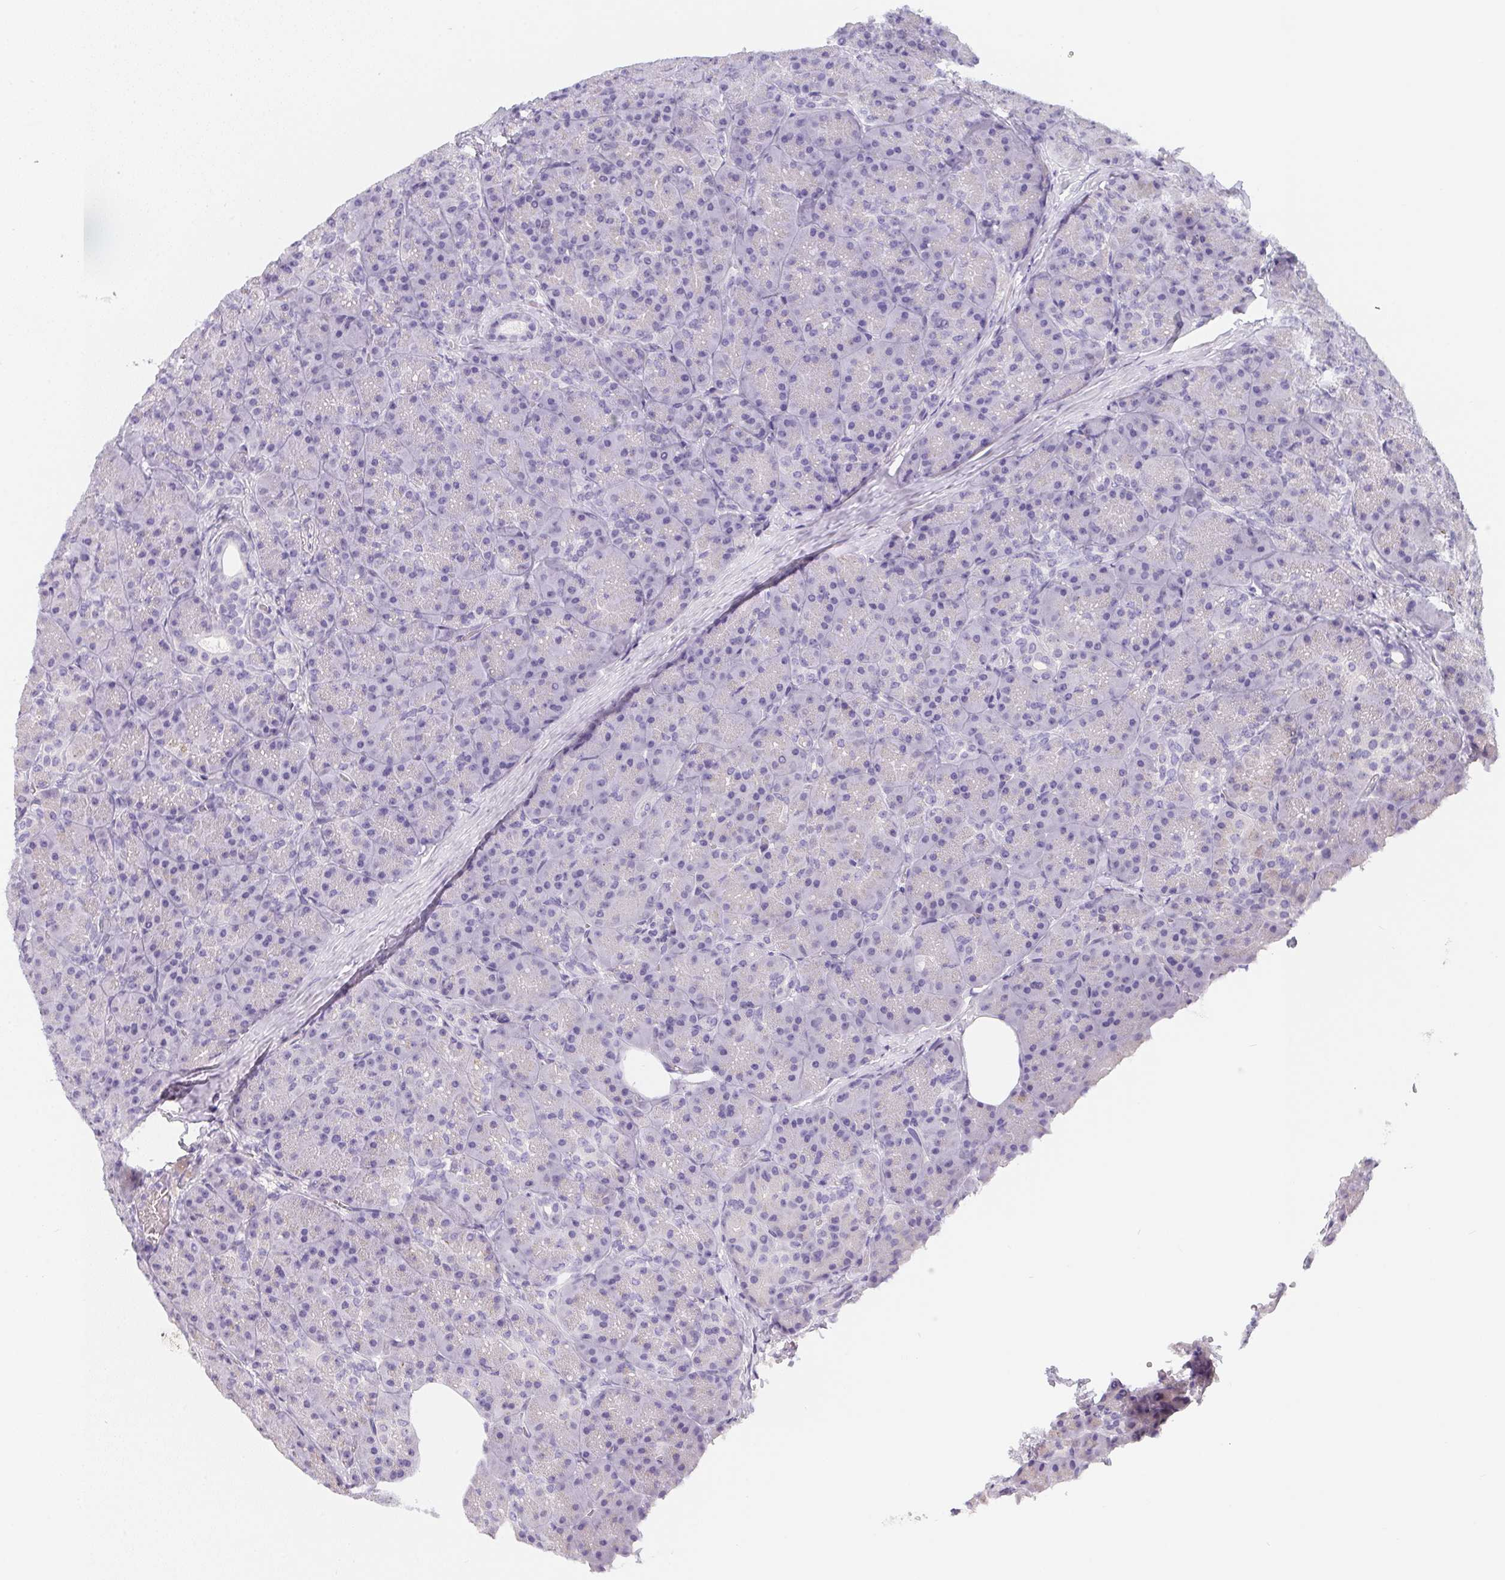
{"staining": {"intensity": "weak", "quantity": "<25%", "location": "cytoplasmic/membranous"}, "tissue": "pancreas", "cell_type": "Exocrine glandular cells", "image_type": "normal", "snomed": [{"axis": "morphology", "description": "Normal tissue, NOS"}, {"axis": "topography", "description": "Pancreas"}], "caption": "There is no significant positivity in exocrine glandular cells of pancreas.", "gene": "MAP1A", "patient": {"sex": "male", "age": 57}}